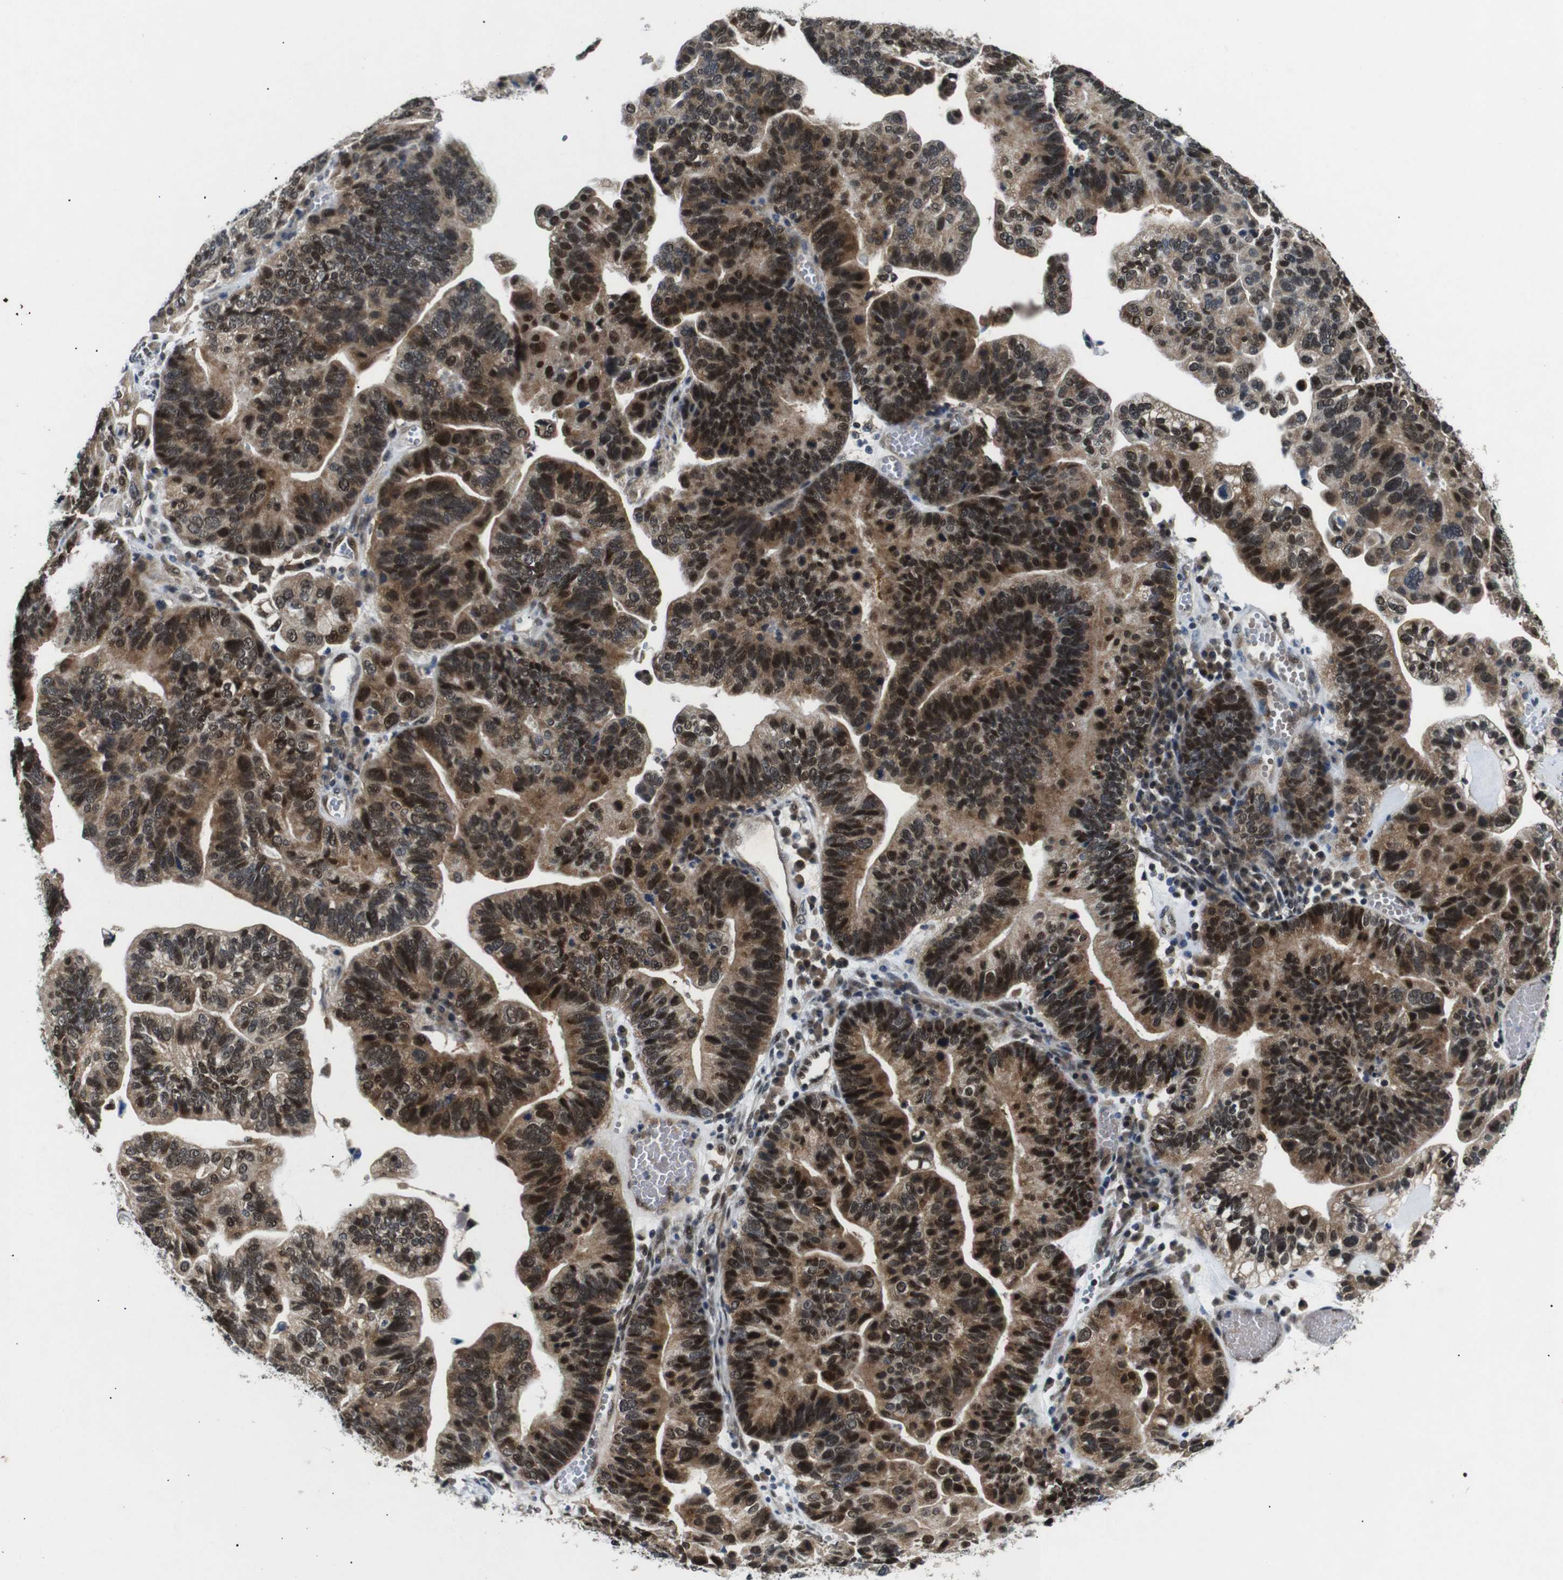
{"staining": {"intensity": "strong", "quantity": ">75%", "location": "cytoplasmic/membranous,nuclear"}, "tissue": "ovarian cancer", "cell_type": "Tumor cells", "image_type": "cancer", "snomed": [{"axis": "morphology", "description": "Cystadenocarcinoma, serous, NOS"}, {"axis": "topography", "description": "Ovary"}], "caption": "The immunohistochemical stain highlights strong cytoplasmic/membranous and nuclear expression in tumor cells of ovarian cancer (serous cystadenocarcinoma) tissue. Ihc stains the protein of interest in brown and the nuclei are stained blue.", "gene": "SKP1", "patient": {"sex": "female", "age": 56}}